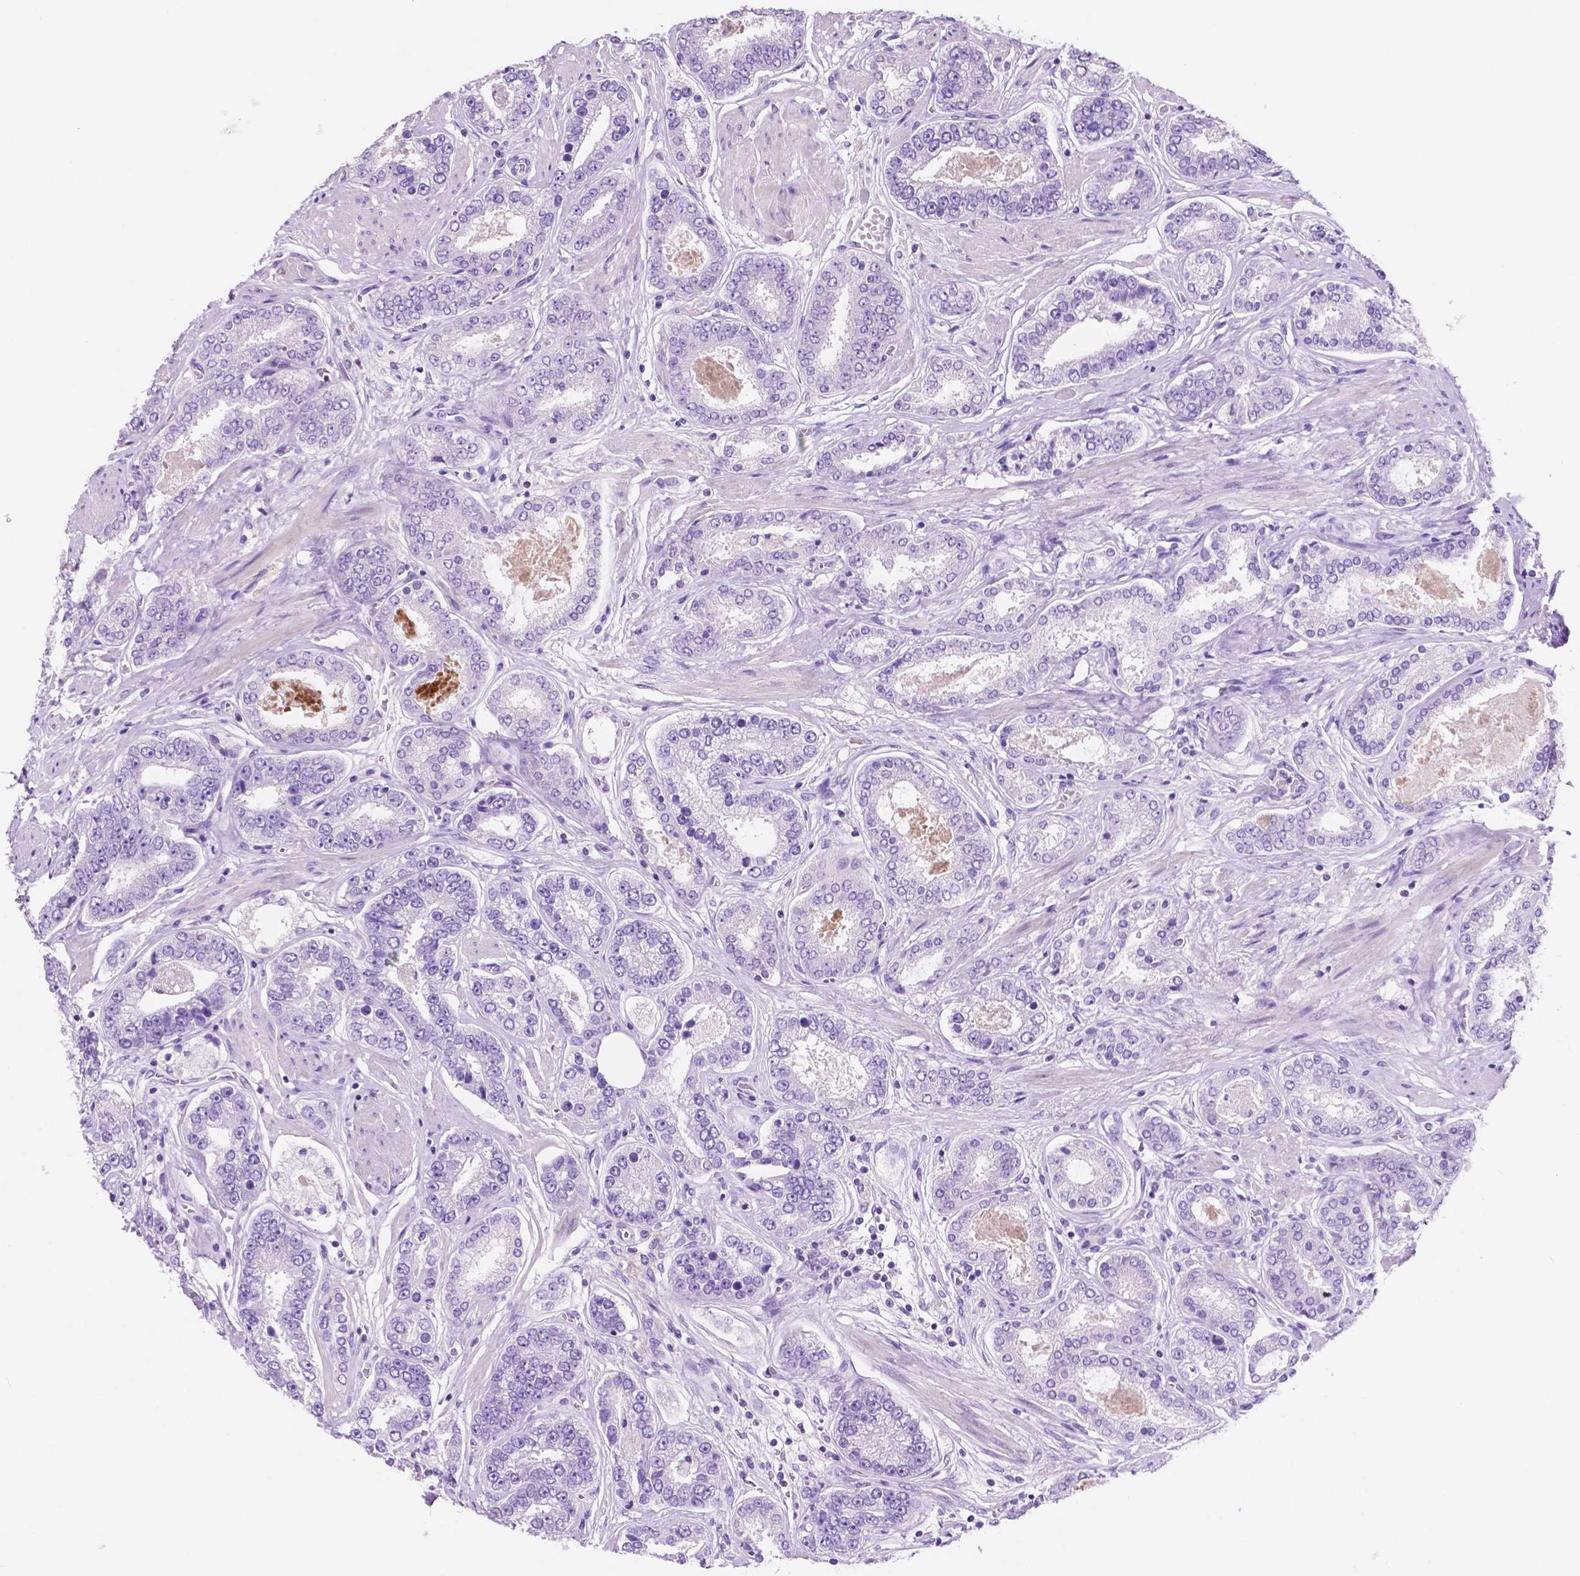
{"staining": {"intensity": "negative", "quantity": "none", "location": "none"}, "tissue": "prostate cancer", "cell_type": "Tumor cells", "image_type": "cancer", "snomed": [{"axis": "morphology", "description": "Adenocarcinoma, High grade"}, {"axis": "topography", "description": "Prostate"}], "caption": "IHC micrograph of neoplastic tissue: human prostate cancer (high-grade adenocarcinoma) stained with DAB (3,3'-diaminobenzidine) shows no significant protein positivity in tumor cells.", "gene": "IGFN1", "patient": {"sex": "male", "age": 63}}